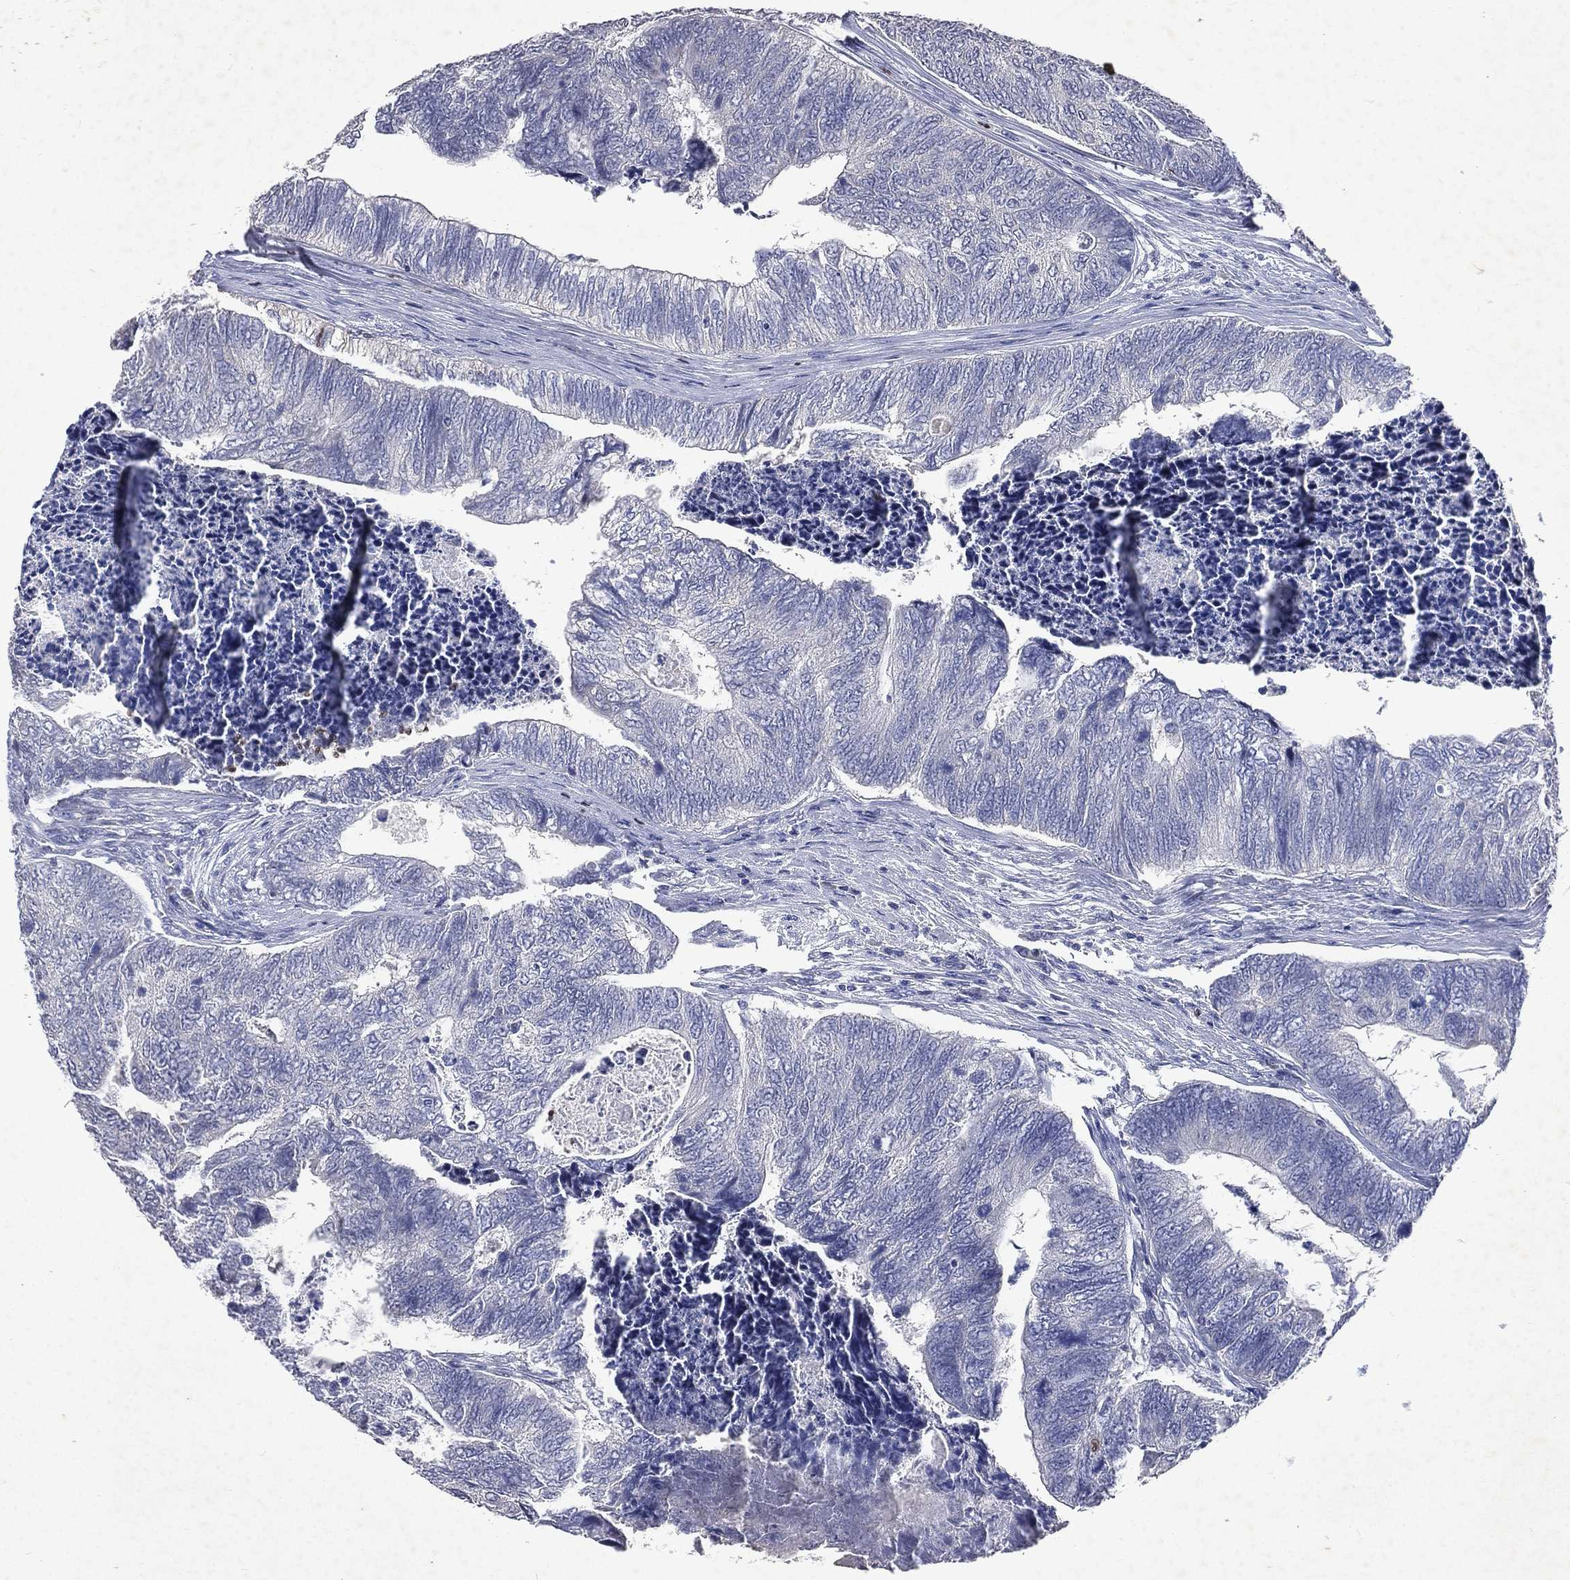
{"staining": {"intensity": "negative", "quantity": "none", "location": "none"}, "tissue": "colorectal cancer", "cell_type": "Tumor cells", "image_type": "cancer", "snomed": [{"axis": "morphology", "description": "Adenocarcinoma, NOS"}, {"axis": "topography", "description": "Colon"}], "caption": "Protein analysis of colorectal cancer displays no significant expression in tumor cells. (DAB (3,3'-diaminobenzidine) IHC with hematoxylin counter stain).", "gene": "SLC34A2", "patient": {"sex": "female", "age": 67}}